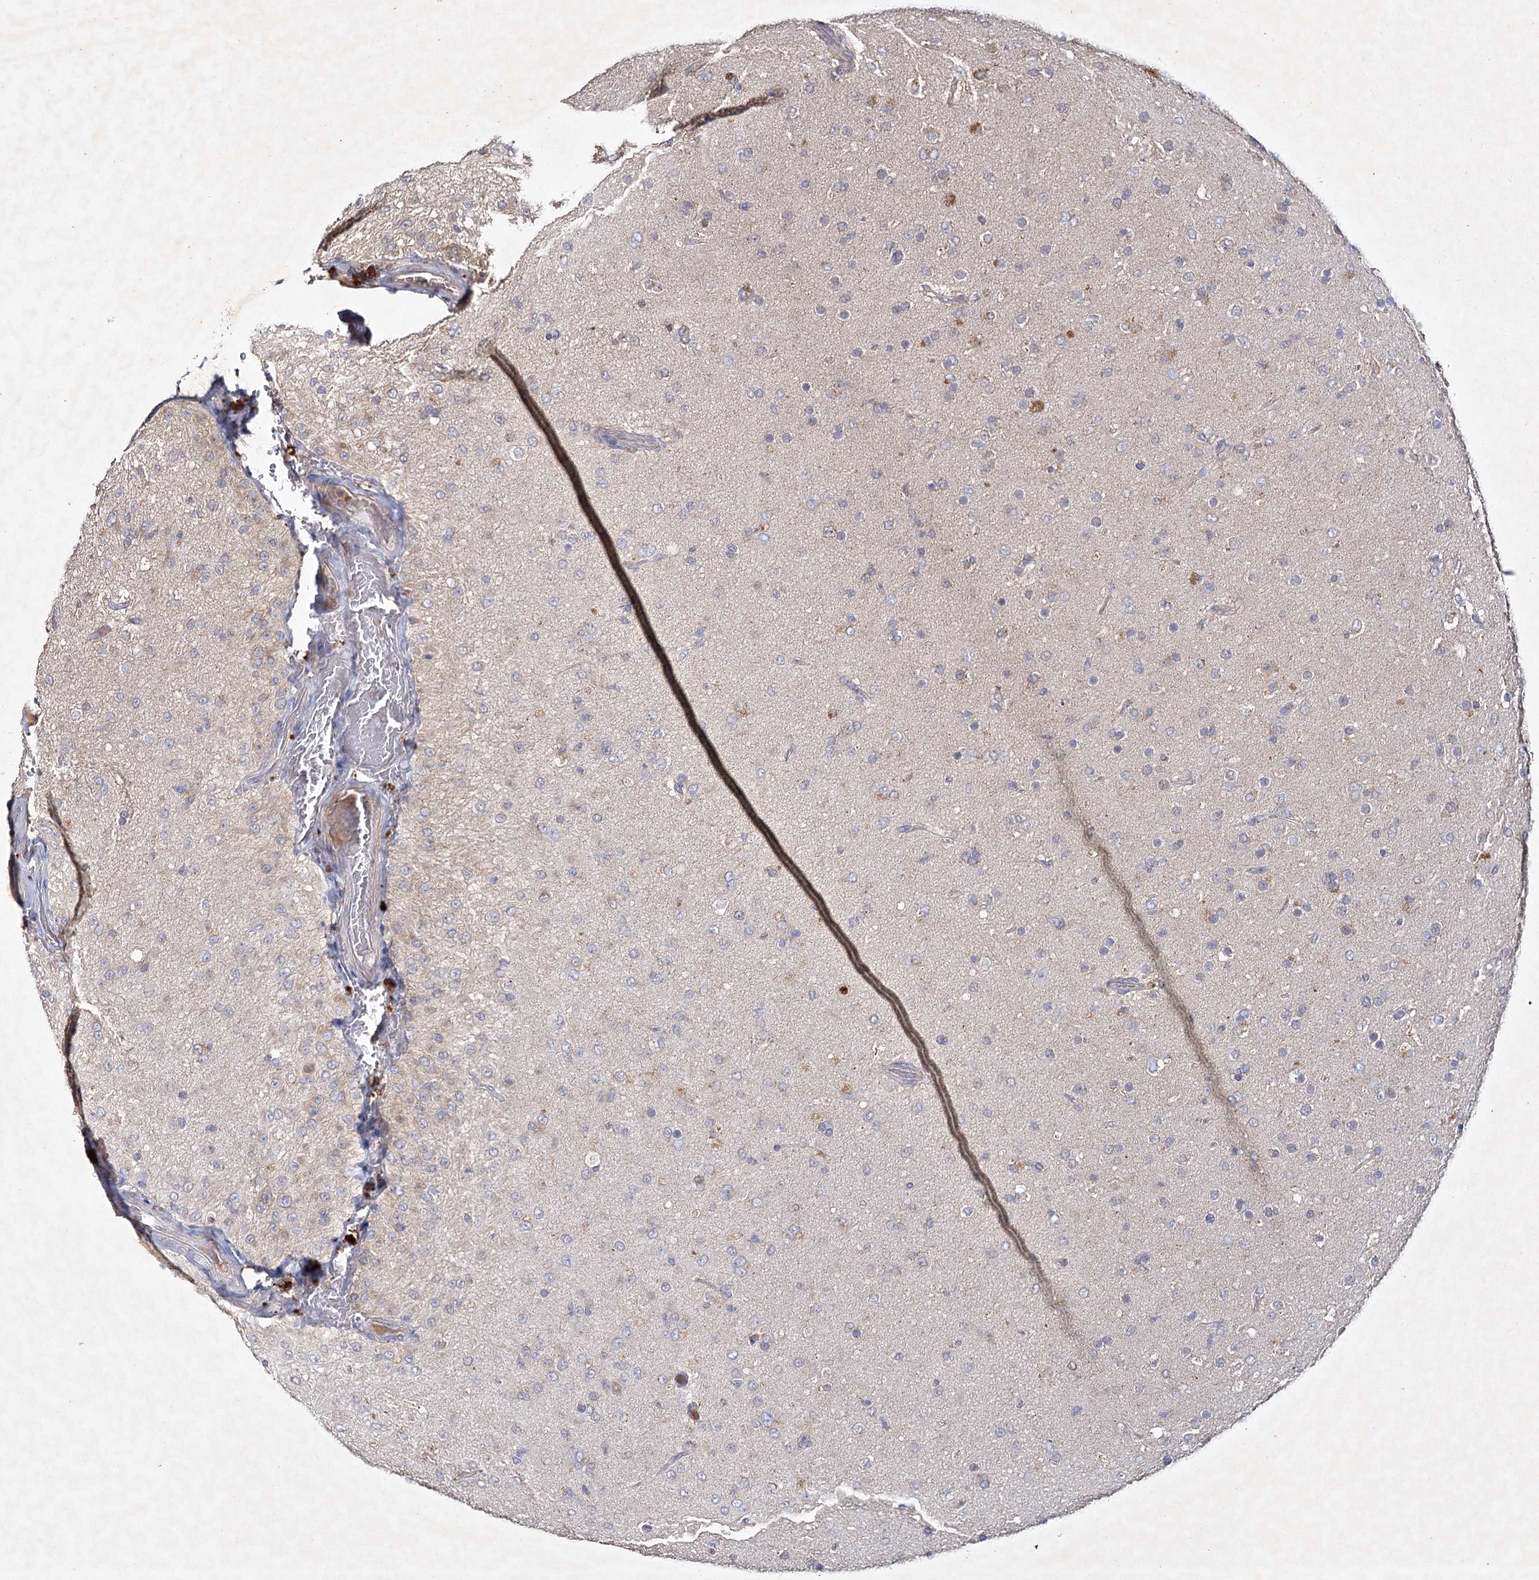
{"staining": {"intensity": "negative", "quantity": "none", "location": "none"}, "tissue": "glioma", "cell_type": "Tumor cells", "image_type": "cancer", "snomed": [{"axis": "morphology", "description": "Glioma, malignant, Low grade"}, {"axis": "topography", "description": "Brain"}], "caption": "Tumor cells are negative for brown protein staining in glioma.", "gene": "MRPL44", "patient": {"sex": "male", "age": 65}}